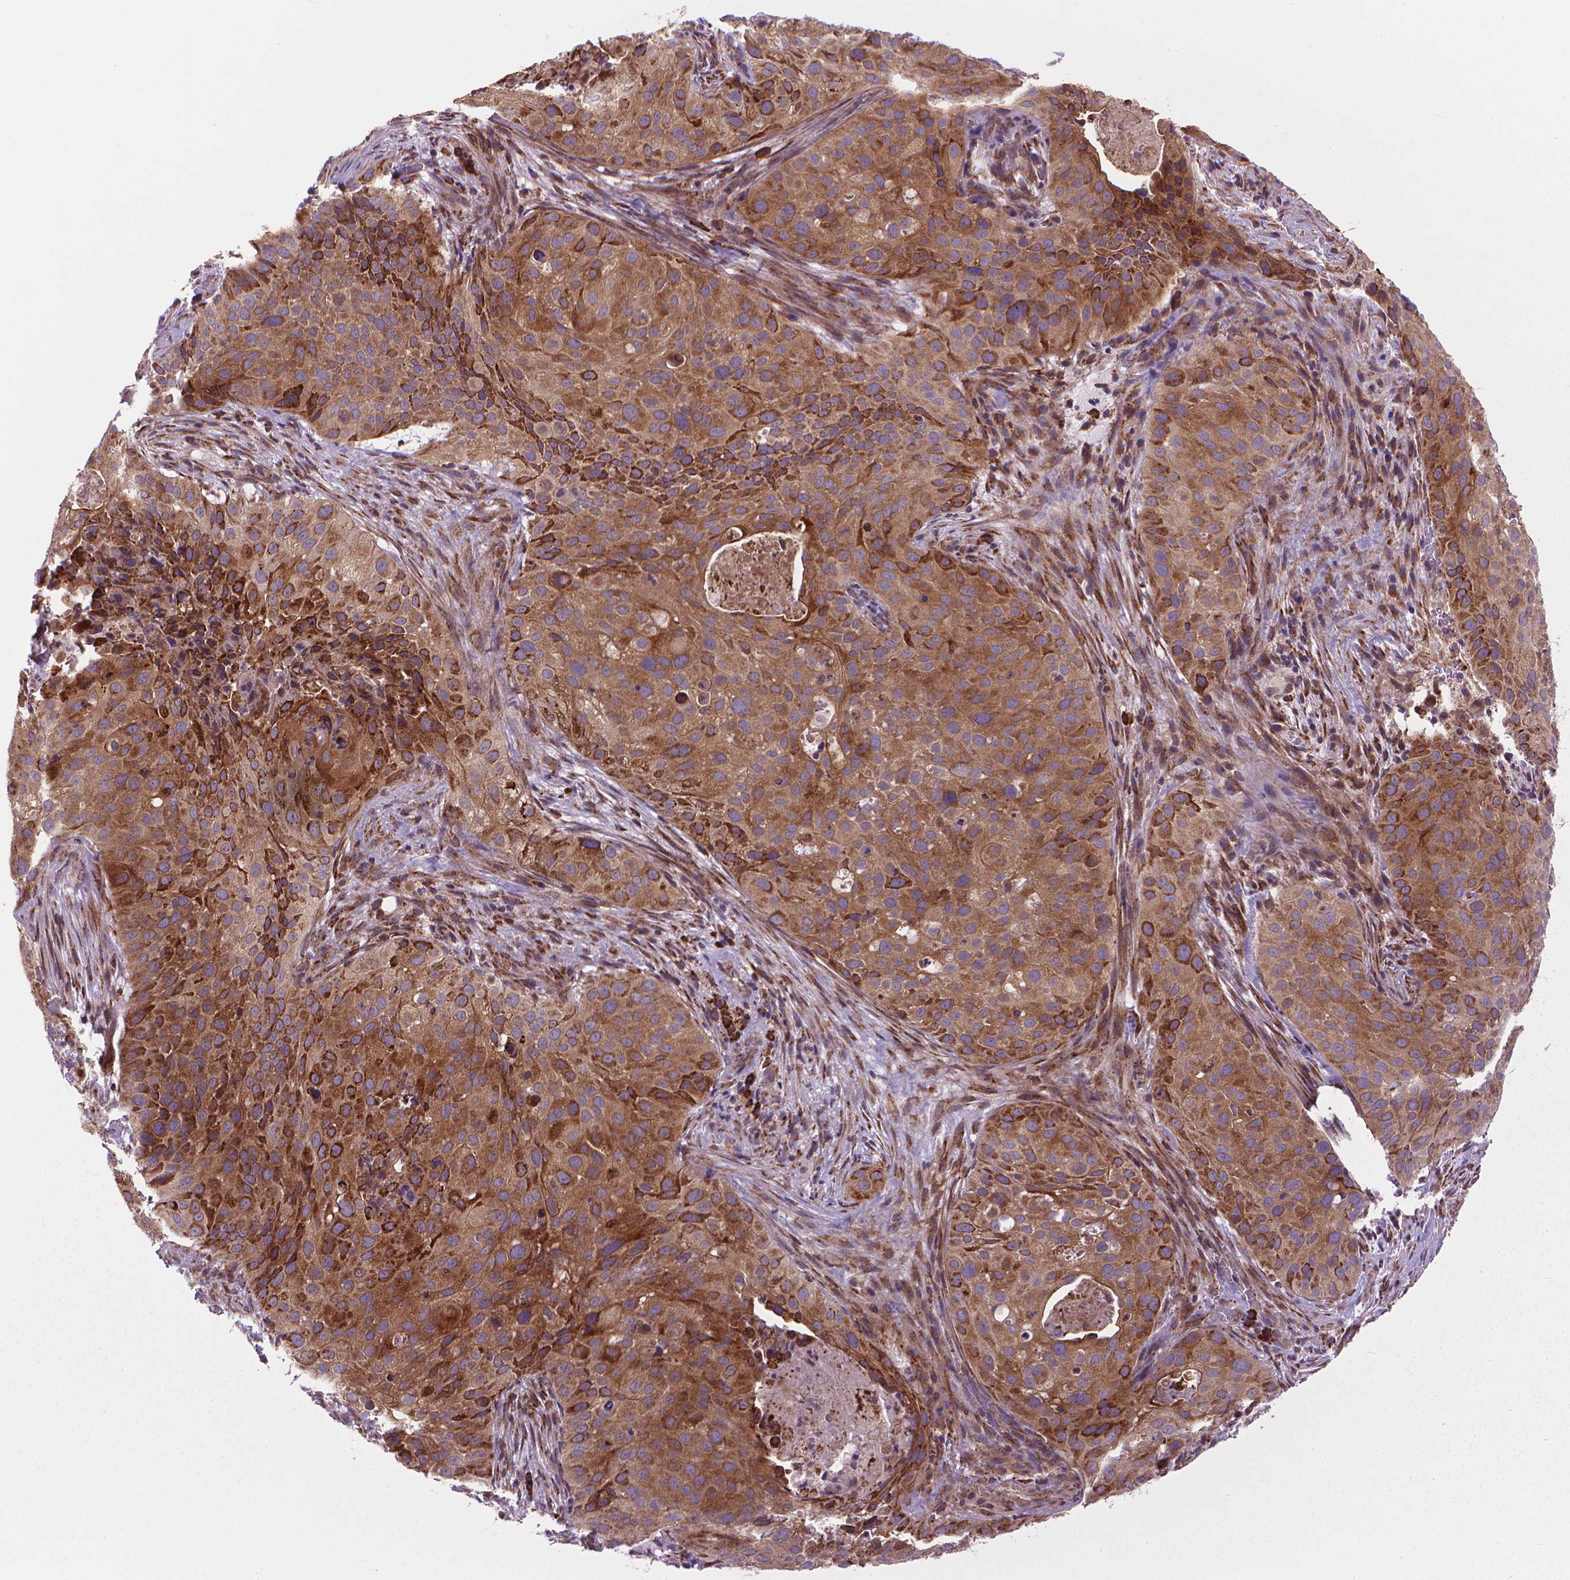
{"staining": {"intensity": "moderate", "quantity": ">75%", "location": "cytoplasmic/membranous"}, "tissue": "cervical cancer", "cell_type": "Tumor cells", "image_type": "cancer", "snomed": [{"axis": "morphology", "description": "Squamous cell carcinoma, NOS"}, {"axis": "topography", "description": "Cervix"}], "caption": "A brown stain shows moderate cytoplasmic/membranous staining of a protein in human squamous cell carcinoma (cervical) tumor cells.", "gene": "MYH14", "patient": {"sex": "female", "age": 38}}